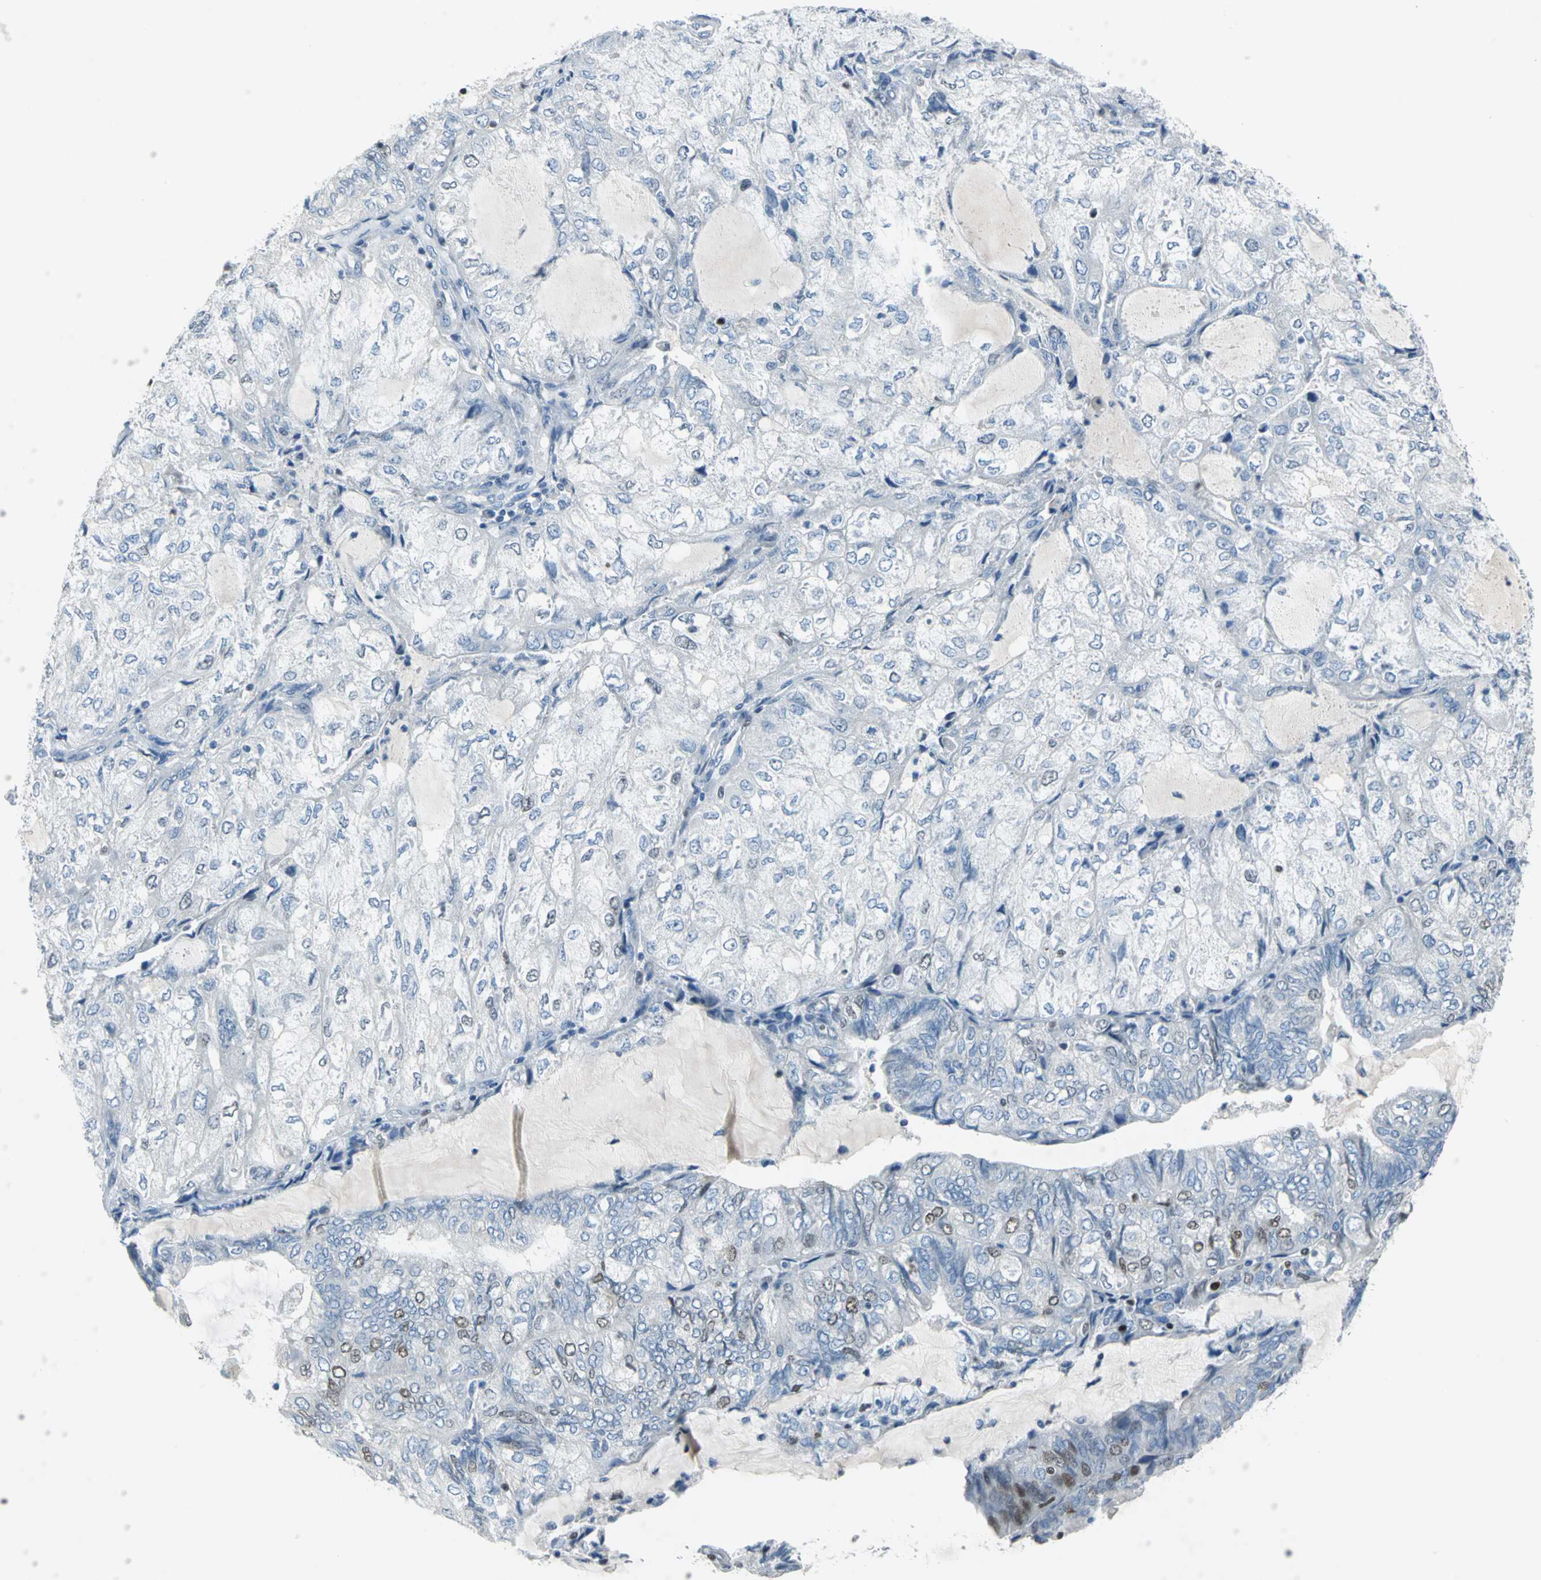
{"staining": {"intensity": "moderate", "quantity": "<25%", "location": "nuclear"}, "tissue": "endometrial cancer", "cell_type": "Tumor cells", "image_type": "cancer", "snomed": [{"axis": "morphology", "description": "Adenocarcinoma, NOS"}, {"axis": "topography", "description": "Endometrium"}], "caption": "Adenocarcinoma (endometrial) stained for a protein reveals moderate nuclear positivity in tumor cells.", "gene": "MCM3", "patient": {"sex": "female", "age": 81}}